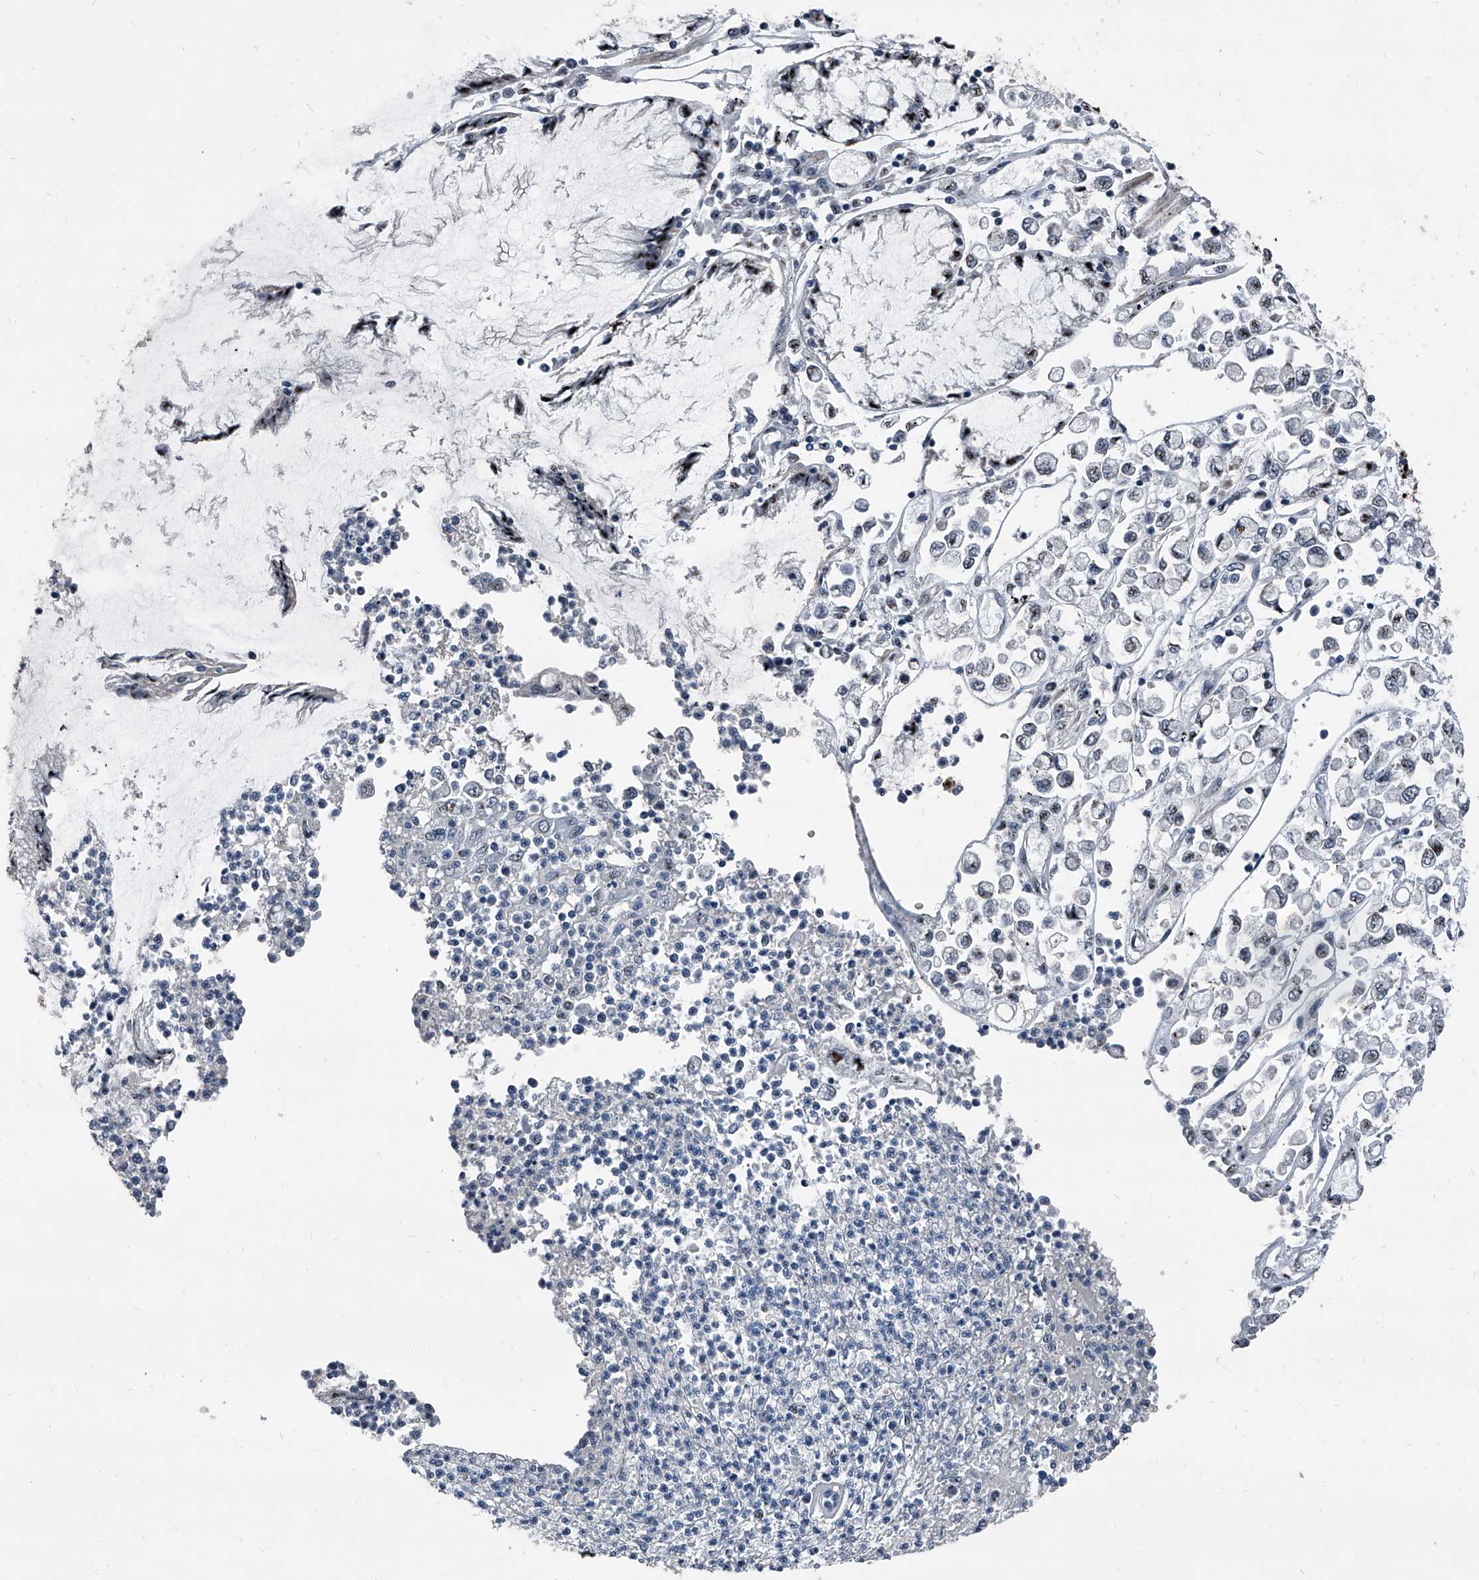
{"staining": {"intensity": "negative", "quantity": "none", "location": "none"}, "tissue": "stomach cancer", "cell_type": "Tumor cells", "image_type": "cancer", "snomed": [{"axis": "morphology", "description": "Adenocarcinoma, NOS"}, {"axis": "topography", "description": "Stomach"}], "caption": "Tumor cells are negative for protein expression in human stomach cancer (adenocarcinoma). (DAB immunohistochemistry, high magnification).", "gene": "MEN1", "patient": {"sex": "female", "age": 76}}